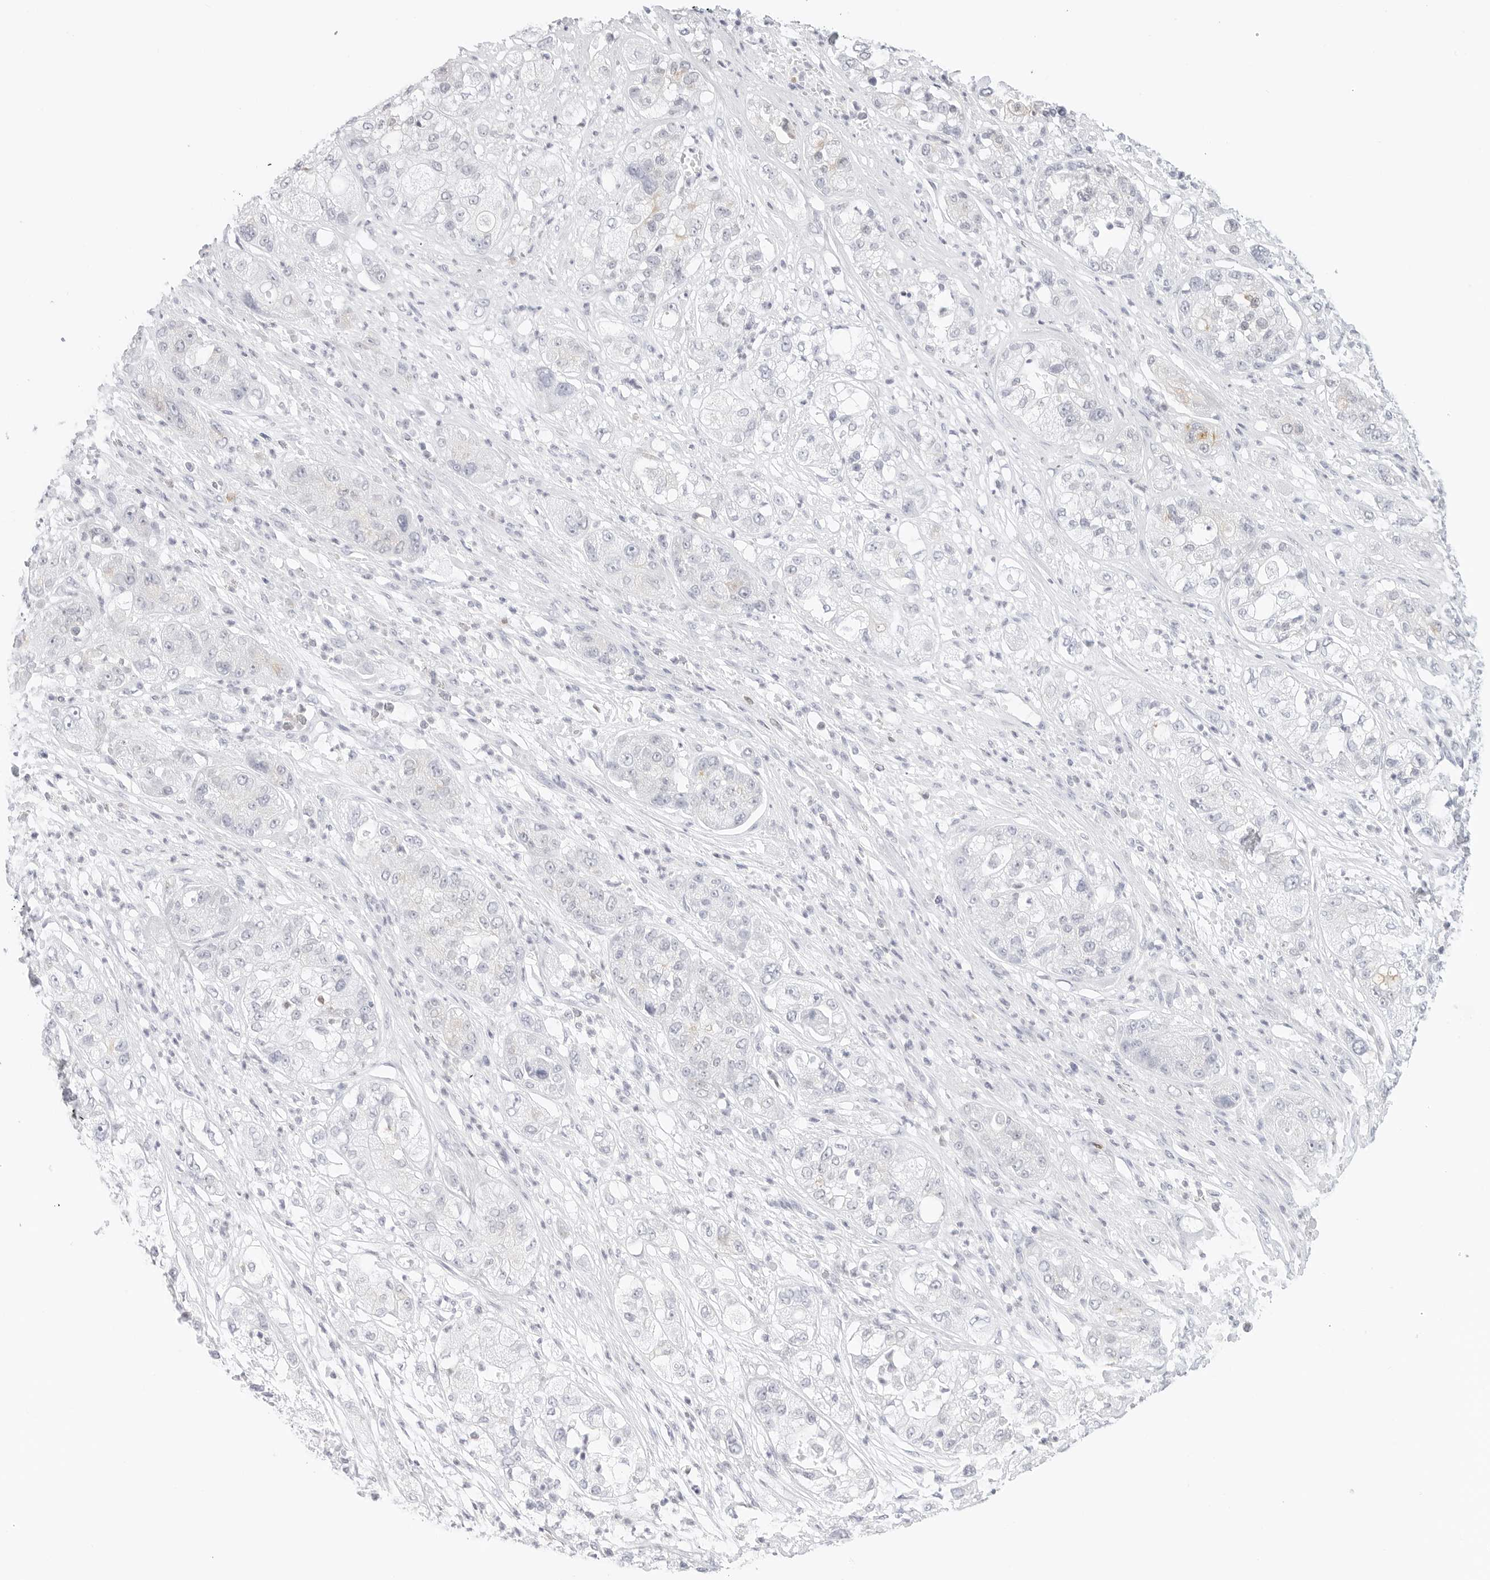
{"staining": {"intensity": "negative", "quantity": "none", "location": "none"}, "tissue": "pancreatic cancer", "cell_type": "Tumor cells", "image_type": "cancer", "snomed": [{"axis": "morphology", "description": "Adenocarcinoma, NOS"}, {"axis": "topography", "description": "Pancreas"}], "caption": "High power microscopy micrograph of an immunohistochemistry (IHC) image of pancreatic adenocarcinoma, revealing no significant expression in tumor cells.", "gene": "SLC9A3R1", "patient": {"sex": "female", "age": 78}}